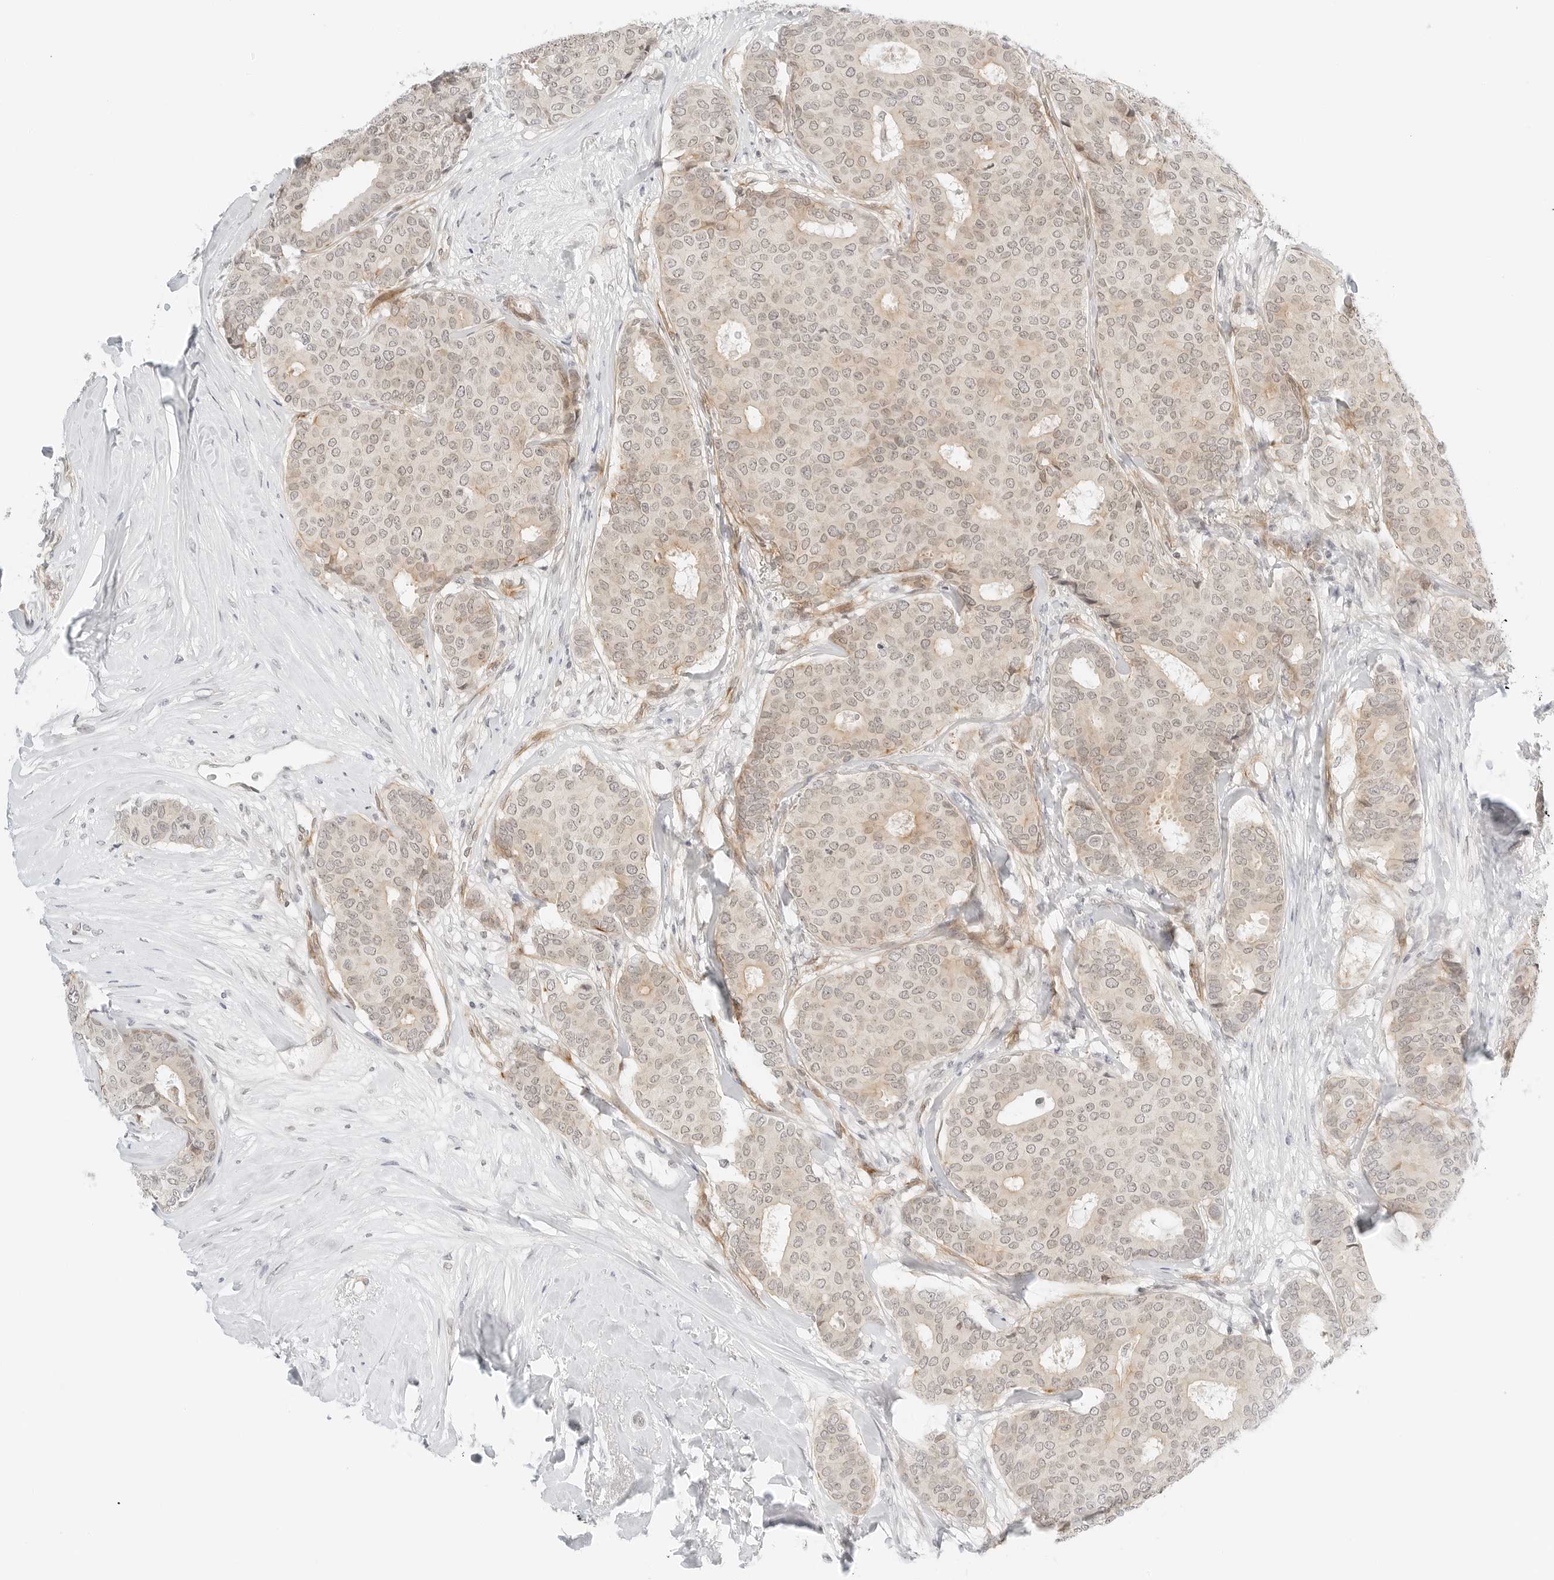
{"staining": {"intensity": "weak", "quantity": "<25%", "location": "cytoplasmic/membranous,nuclear"}, "tissue": "breast cancer", "cell_type": "Tumor cells", "image_type": "cancer", "snomed": [{"axis": "morphology", "description": "Duct carcinoma"}, {"axis": "topography", "description": "Breast"}], "caption": "High magnification brightfield microscopy of invasive ductal carcinoma (breast) stained with DAB (3,3'-diaminobenzidine) (brown) and counterstained with hematoxylin (blue): tumor cells show no significant positivity.", "gene": "NEO1", "patient": {"sex": "female", "age": 75}}